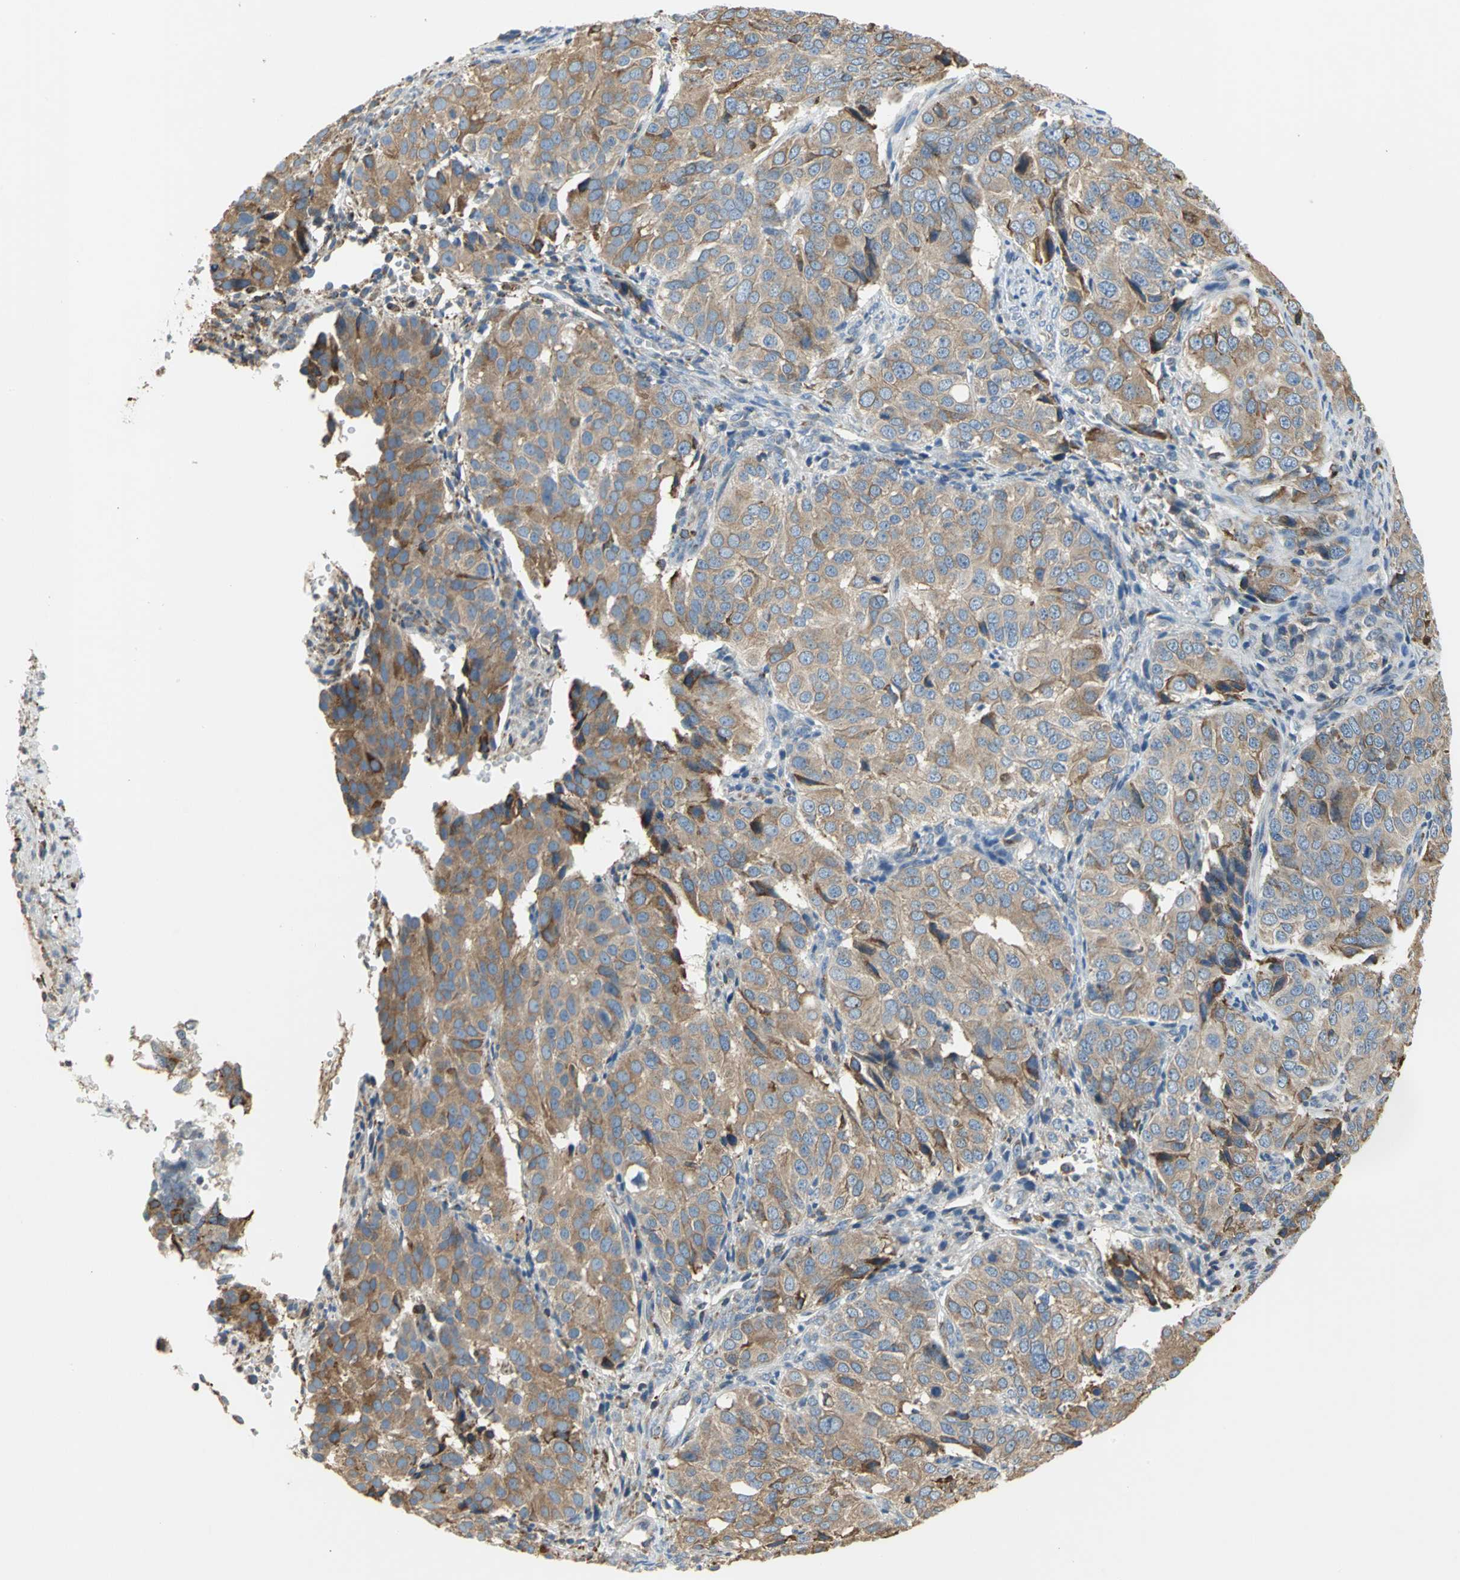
{"staining": {"intensity": "moderate", "quantity": ">75%", "location": "cytoplasmic/membranous"}, "tissue": "ovarian cancer", "cell_type": "Tumor cells", "image_type": "cancer", "snomed": [{"axis": "morphology", "description": "Carcinoma, endometroid"}, {"axis": "topography", "description": "Ovary"}], "caption": "A brown stain labels moderate cytoplasmic/membranous expression of a protein in ovarian cancer (endometroid carcinoma) tumor cells.", "gene": "SDF2L1", "patient": {"sex": "female", "age": 51}}